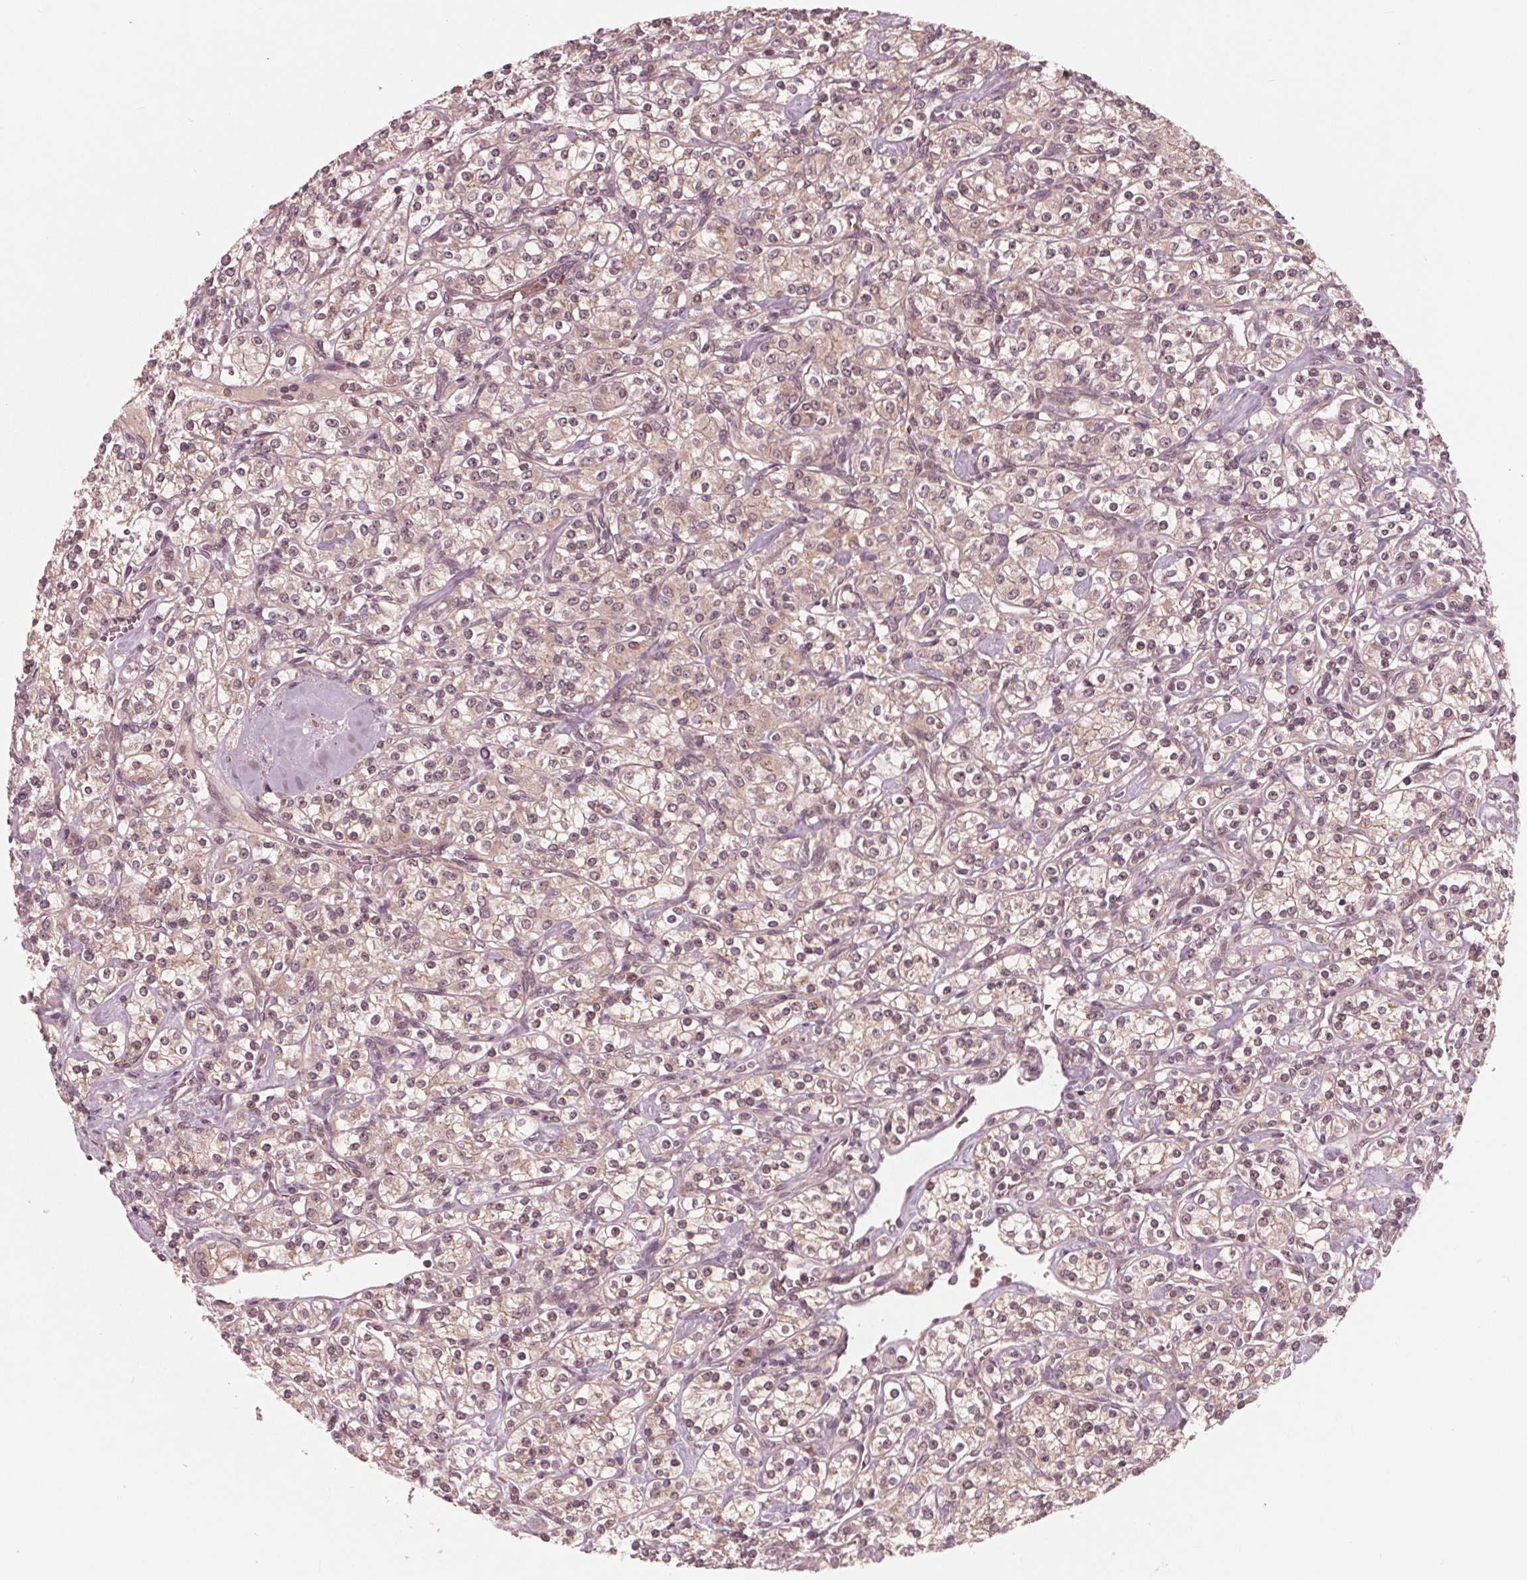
{"staining": {"intensity": "weak", "quantity": "<25%", "location": "cytoplasmic/membranous"}, "tissue": "renal cancer", "cell_type": "Tumor cells", "image_type": "cancer", "snomed": [{"axis": "morphology", "description": "Adenocarcinoma, NOS"}, {"axis": "topography", "description": "Kidney"}], "caption": "DAB (3,3'-diaminobenzidine) immunohistochemical staining of renal cancer (adenocarcinoma) exhibits no significant expression in tumor cells.", "gene": "UBALD1", "patient": {"sex": "male", "age": 77}}